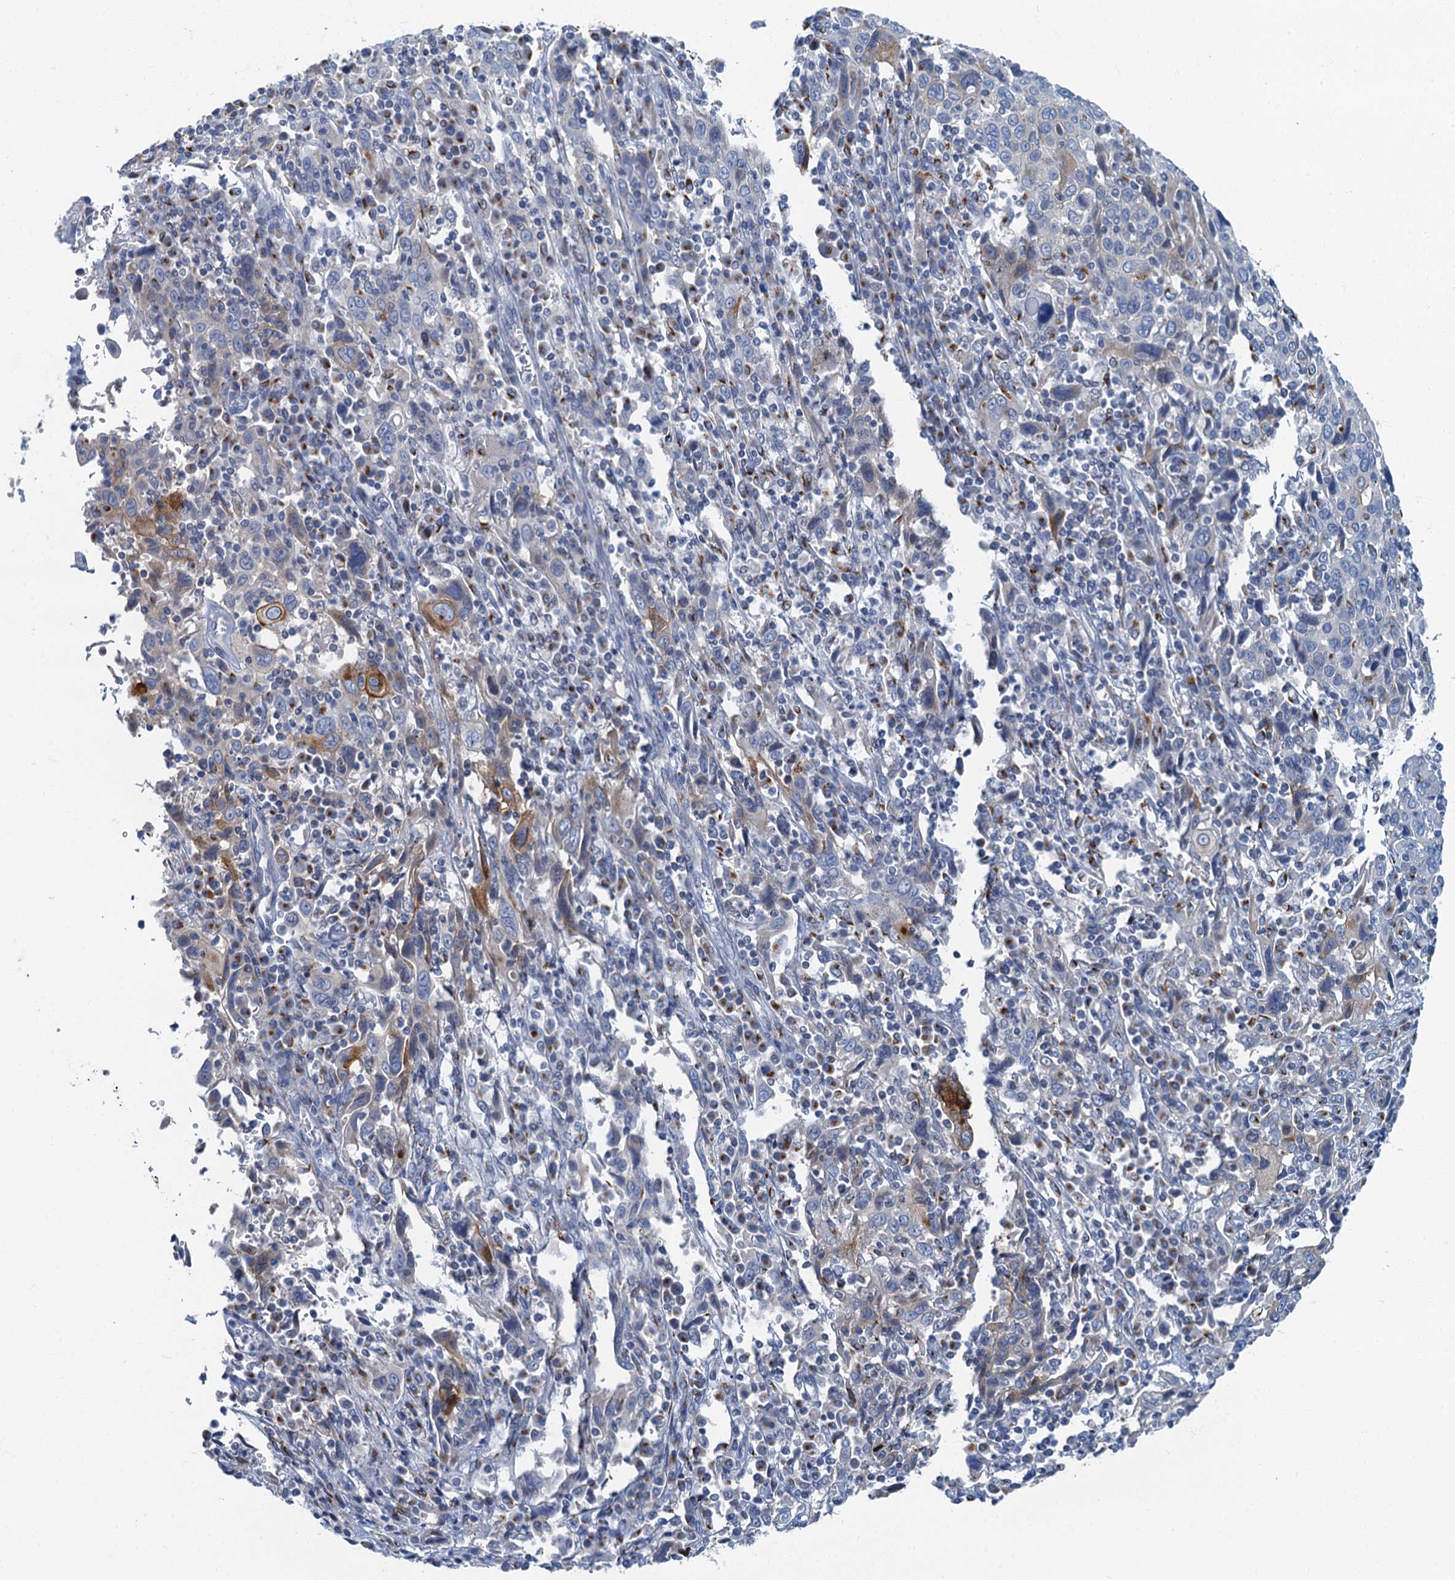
{"staining": {"intensity": "moderate", "quantity": "<25%", "location": "cytoplasmic/membranous"}, "tissue": "cervical cancer", "cell_type": "Tumor cells", "image_type": "cancer", "snomed": [{"axis": "morphology", "description": "Squamous cell carcinoma, NOS"}, {"axis": "topography", "description": "Cervix"}], "caption": "Cervical squamous cell carcinoma was stained to show a protein in brown. There is low levels of moderate cytoplasmic/membranous staining in approximately <25% of tumor cells.", "gene": "LYPD3", "patient": {"sex": "female", "age": 46}}